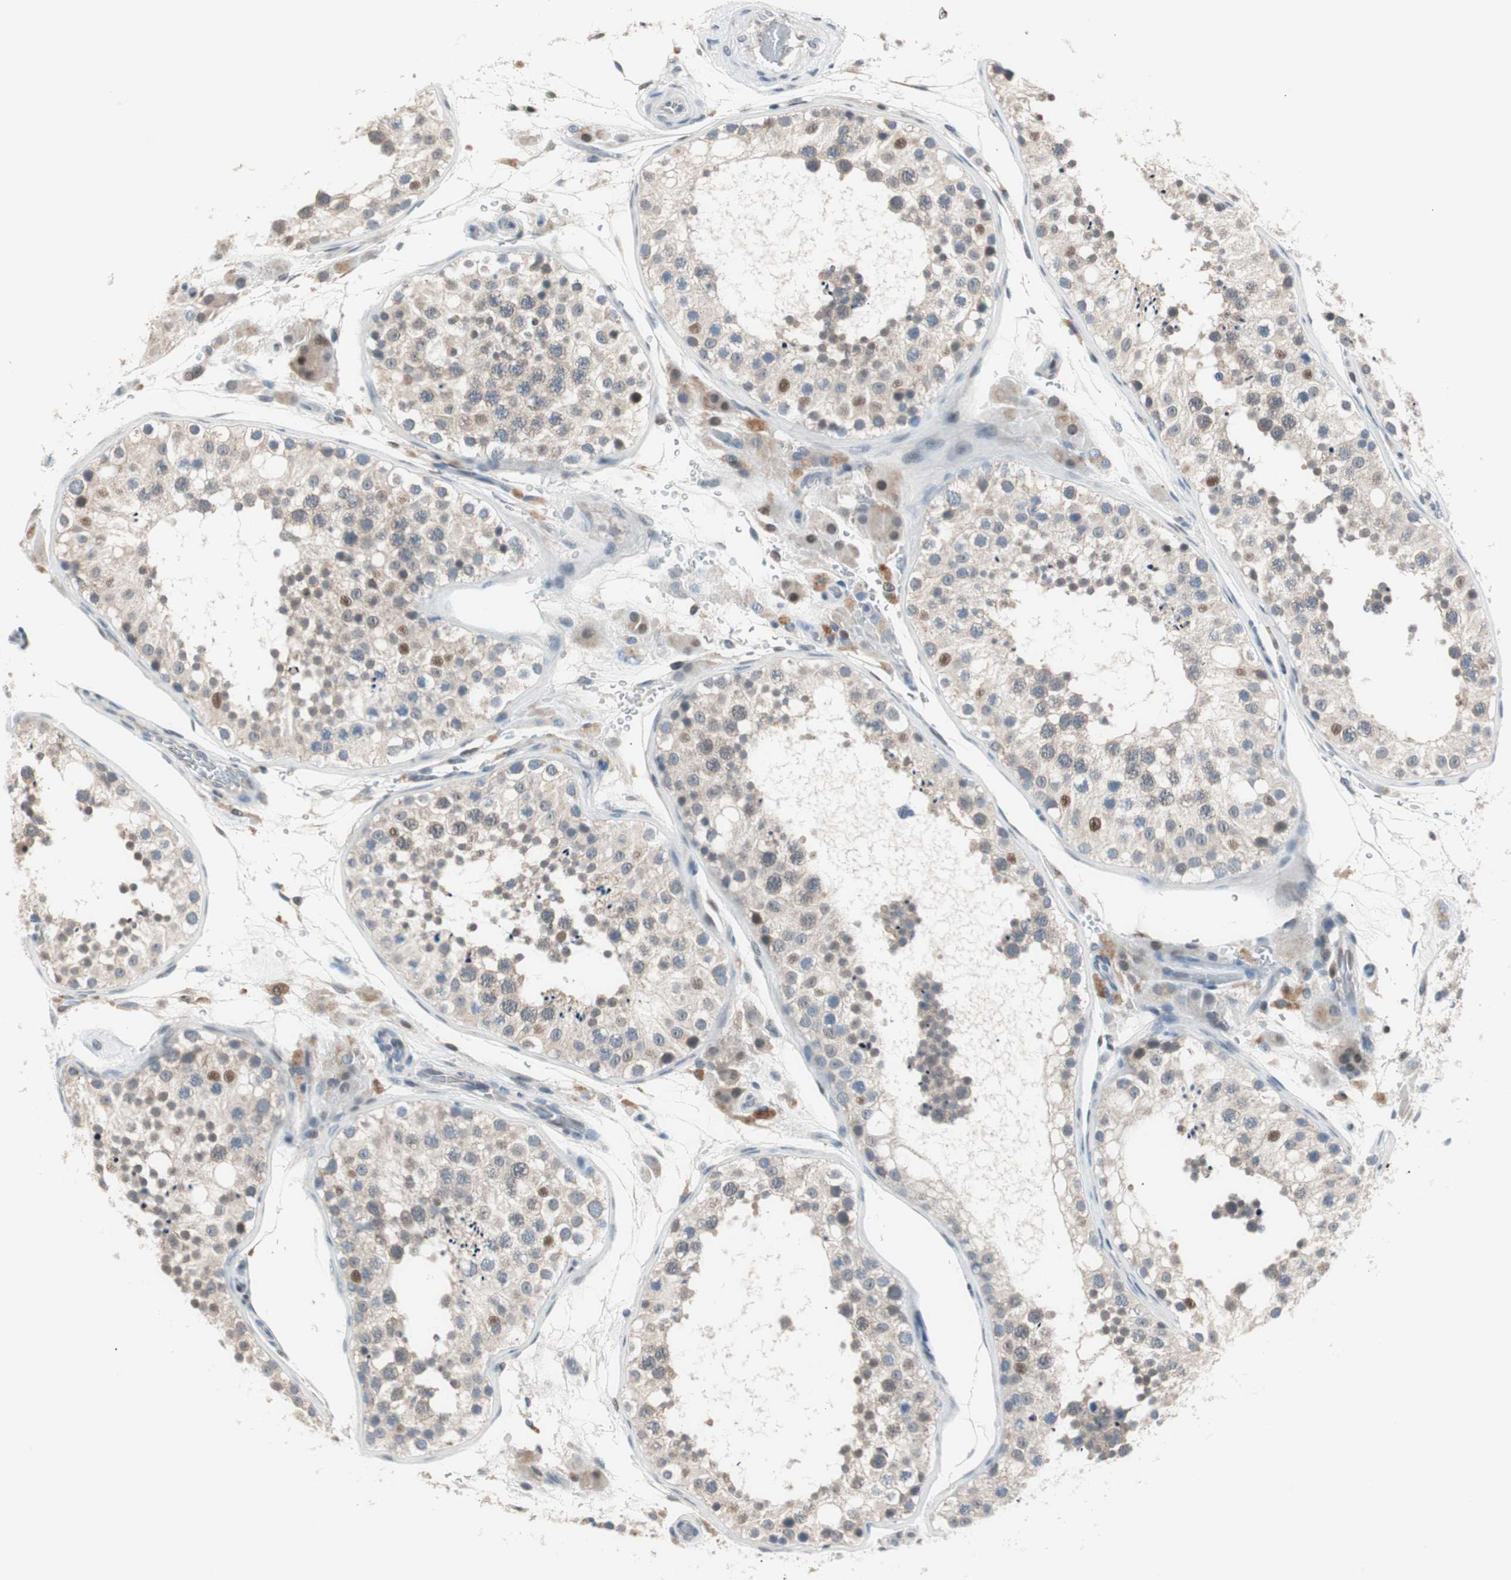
{"staining": {"intensity": "moderate", "quantity": "<25%", "location": "cytoplasmic/membranous,nuclear"}, "tissue": "testis", "cell_type": "Cells in seminiferous ducts", "image_type": "normal", "snomed": [{"axis": "morphology", "description": "Normal tissue, NOS"}, {"axis": "topography", "description": "Testis"}], "caption": "A high-resolution micrograph shows immunohistochemistry (IHC) staining of unremarkable testis, which demonstrates moderate cytoplasmic/membranous,nuclear positivity in approximately <25% of cells in seminiferous ducts. (Stains: DAB (3,3'-diaminobenzidine) in brown, nuclei in blue, Microscopy: brightfield microscopy at high magnification).", "gene": "POLH", "patient": {"sex": "male", "age": 26}}